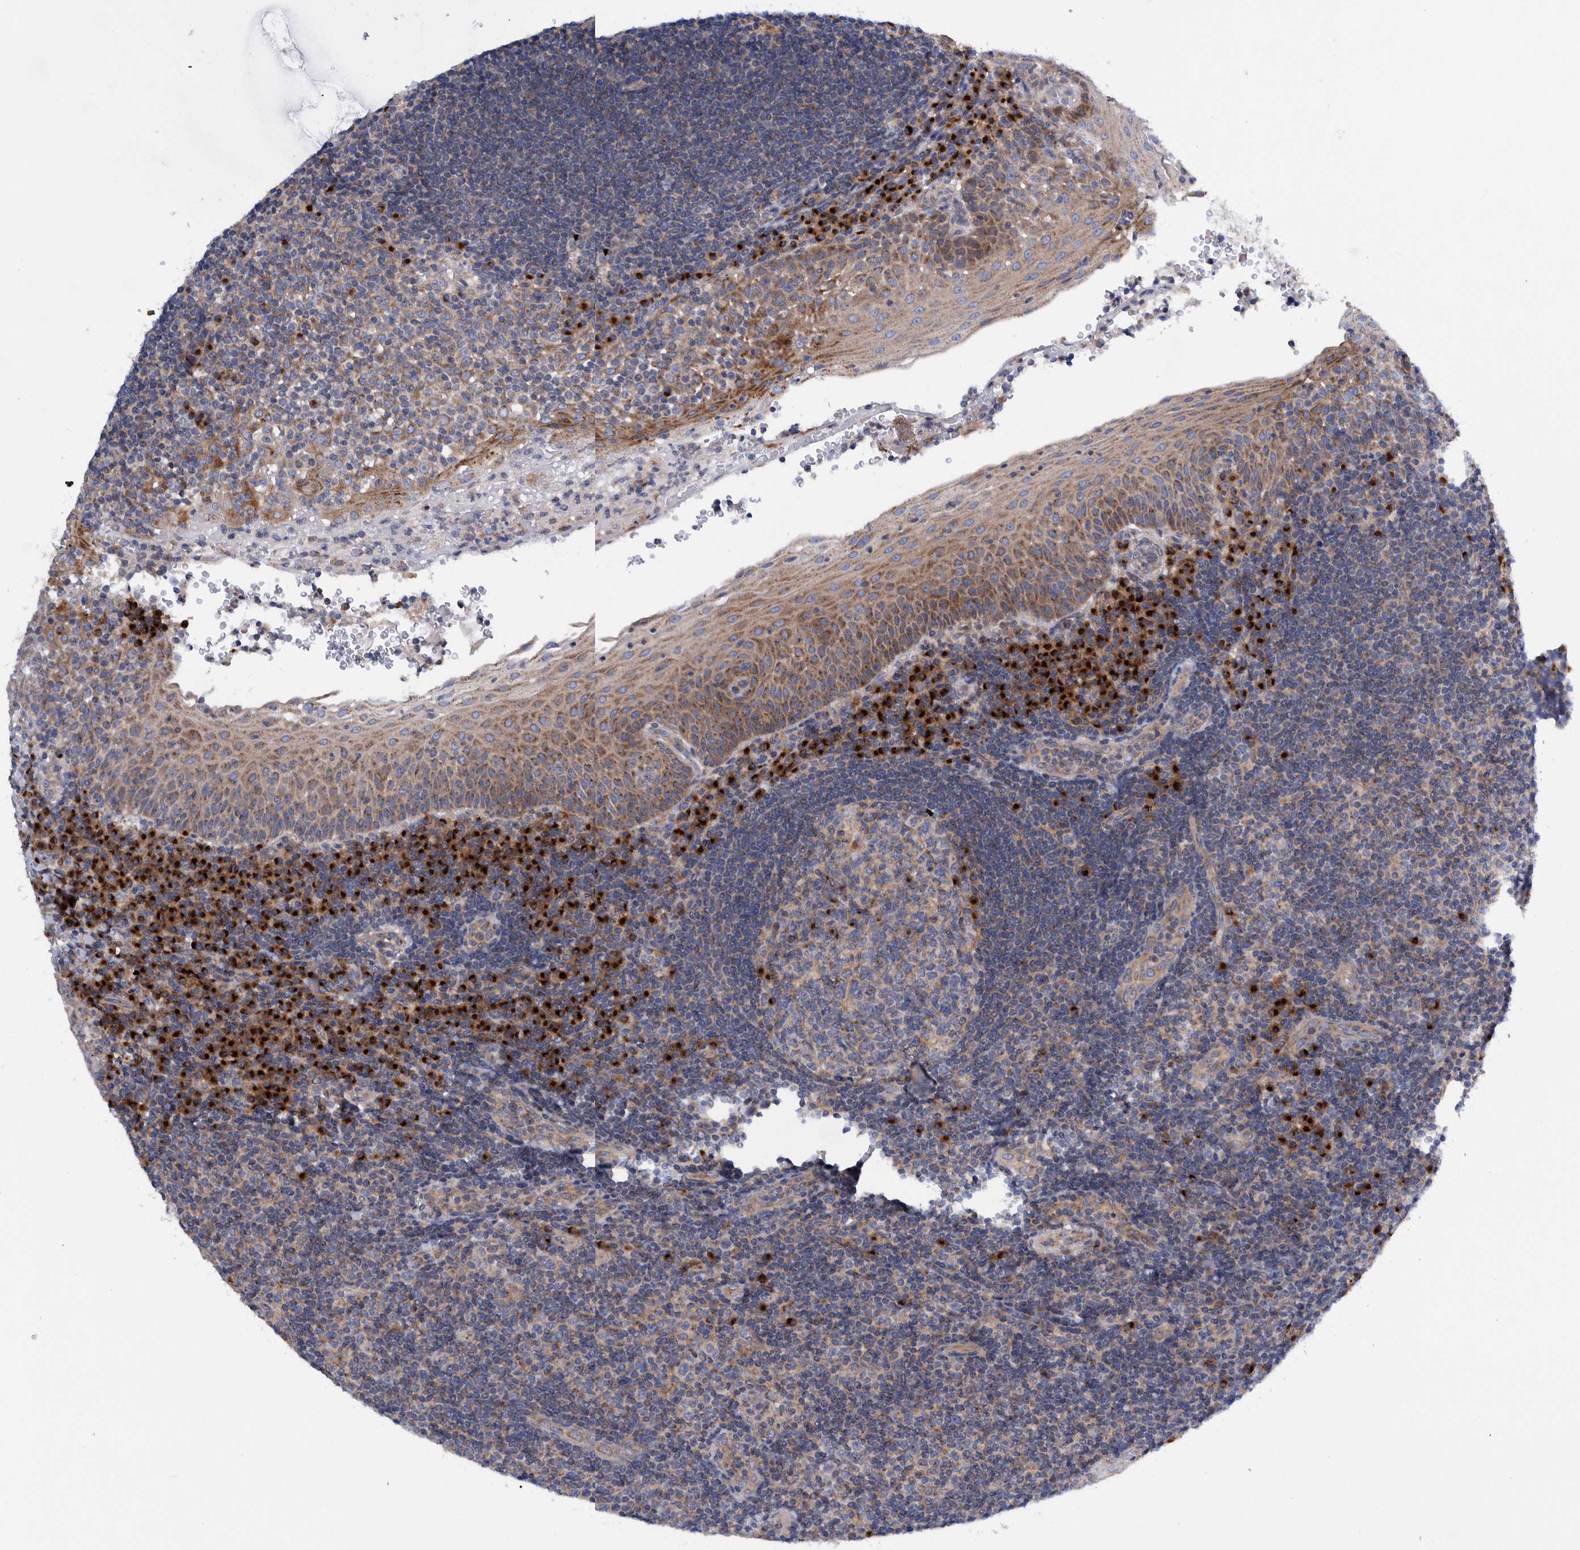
{"staining": {"intensity": "strong", "quantity": "<25%", "location": "cytoplasmic/membranous"}, "tissue": "tonsil", "cell_type": "Germinal center cells", "image_type": "normal", "snomed": [{"axis": "morphology", "description": "Normal tissue, NOS"}, {"axis": "topography", "description": "Tonsil"}], "caption": "Immunohistochemistry photomicrograph of benign tonsil stained for a protein (brown), which exhibits medium levels of strong cytoplasmic/membranous positivity in about <25% of germinal center cells.", "gene": "TRIM58", "patient": {"sex": "female", "age": 40}}